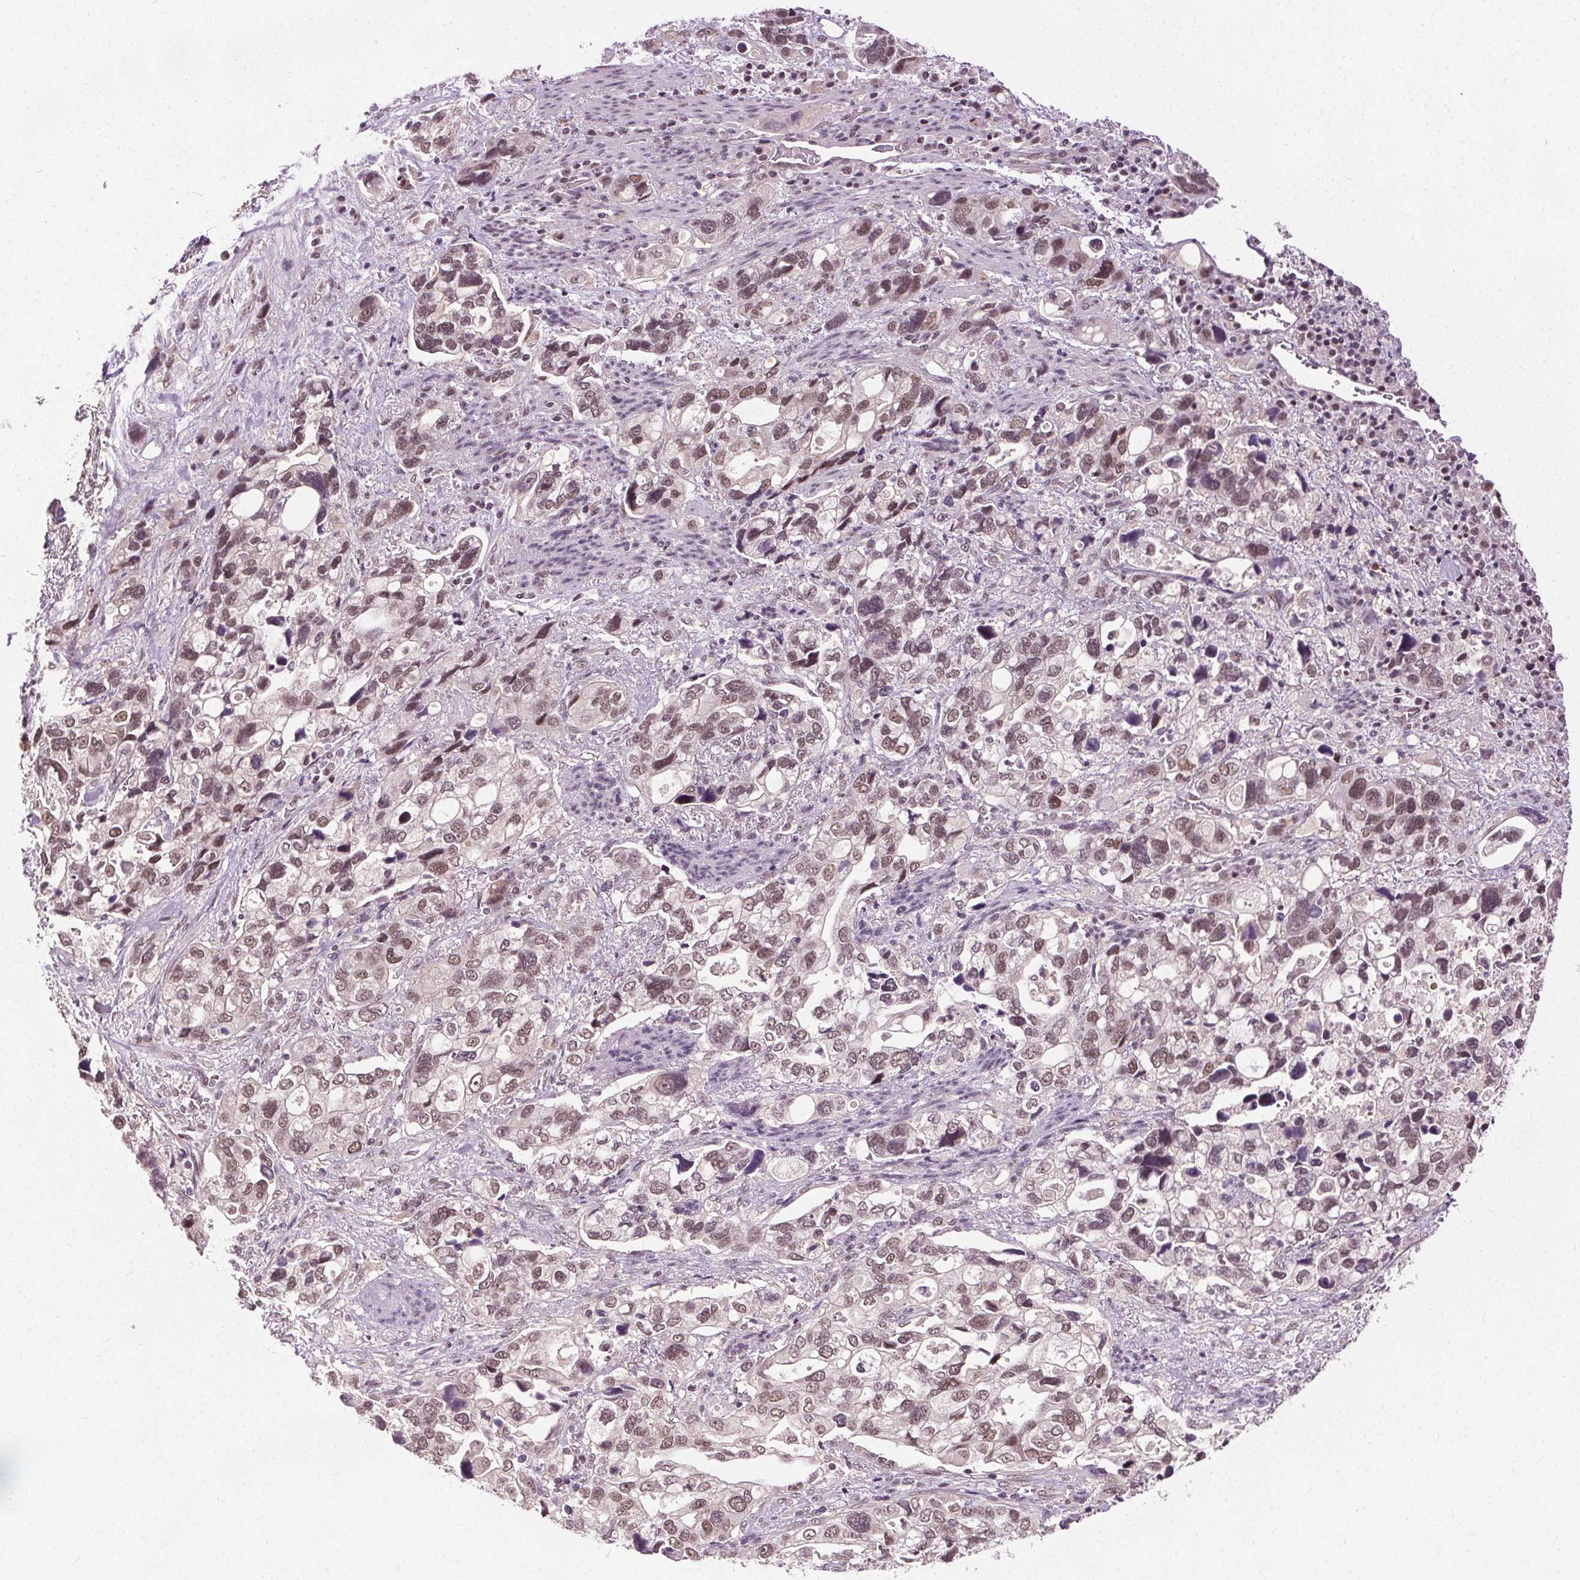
{"staining": {"intensity": "moderate", "quantity": ">75%", "location": "nuclear"}, "tissue": "stomach cancer", "cell_type": "Tumor cells", "image_type": "cancer", "snomed": [{"axis": "morphology", "description": "Adenocarcinoma, NOS"}, {"axis": "topography", "description": "Stomach, upper"}], "caption": "Adenocarcinoma (stomach) stained for a protein (brown) displays moderate nuclear positive expression in approximately >75% of tumor cells.", "gene": "MED6", "patient": {"sex": "female", "age": 81}}